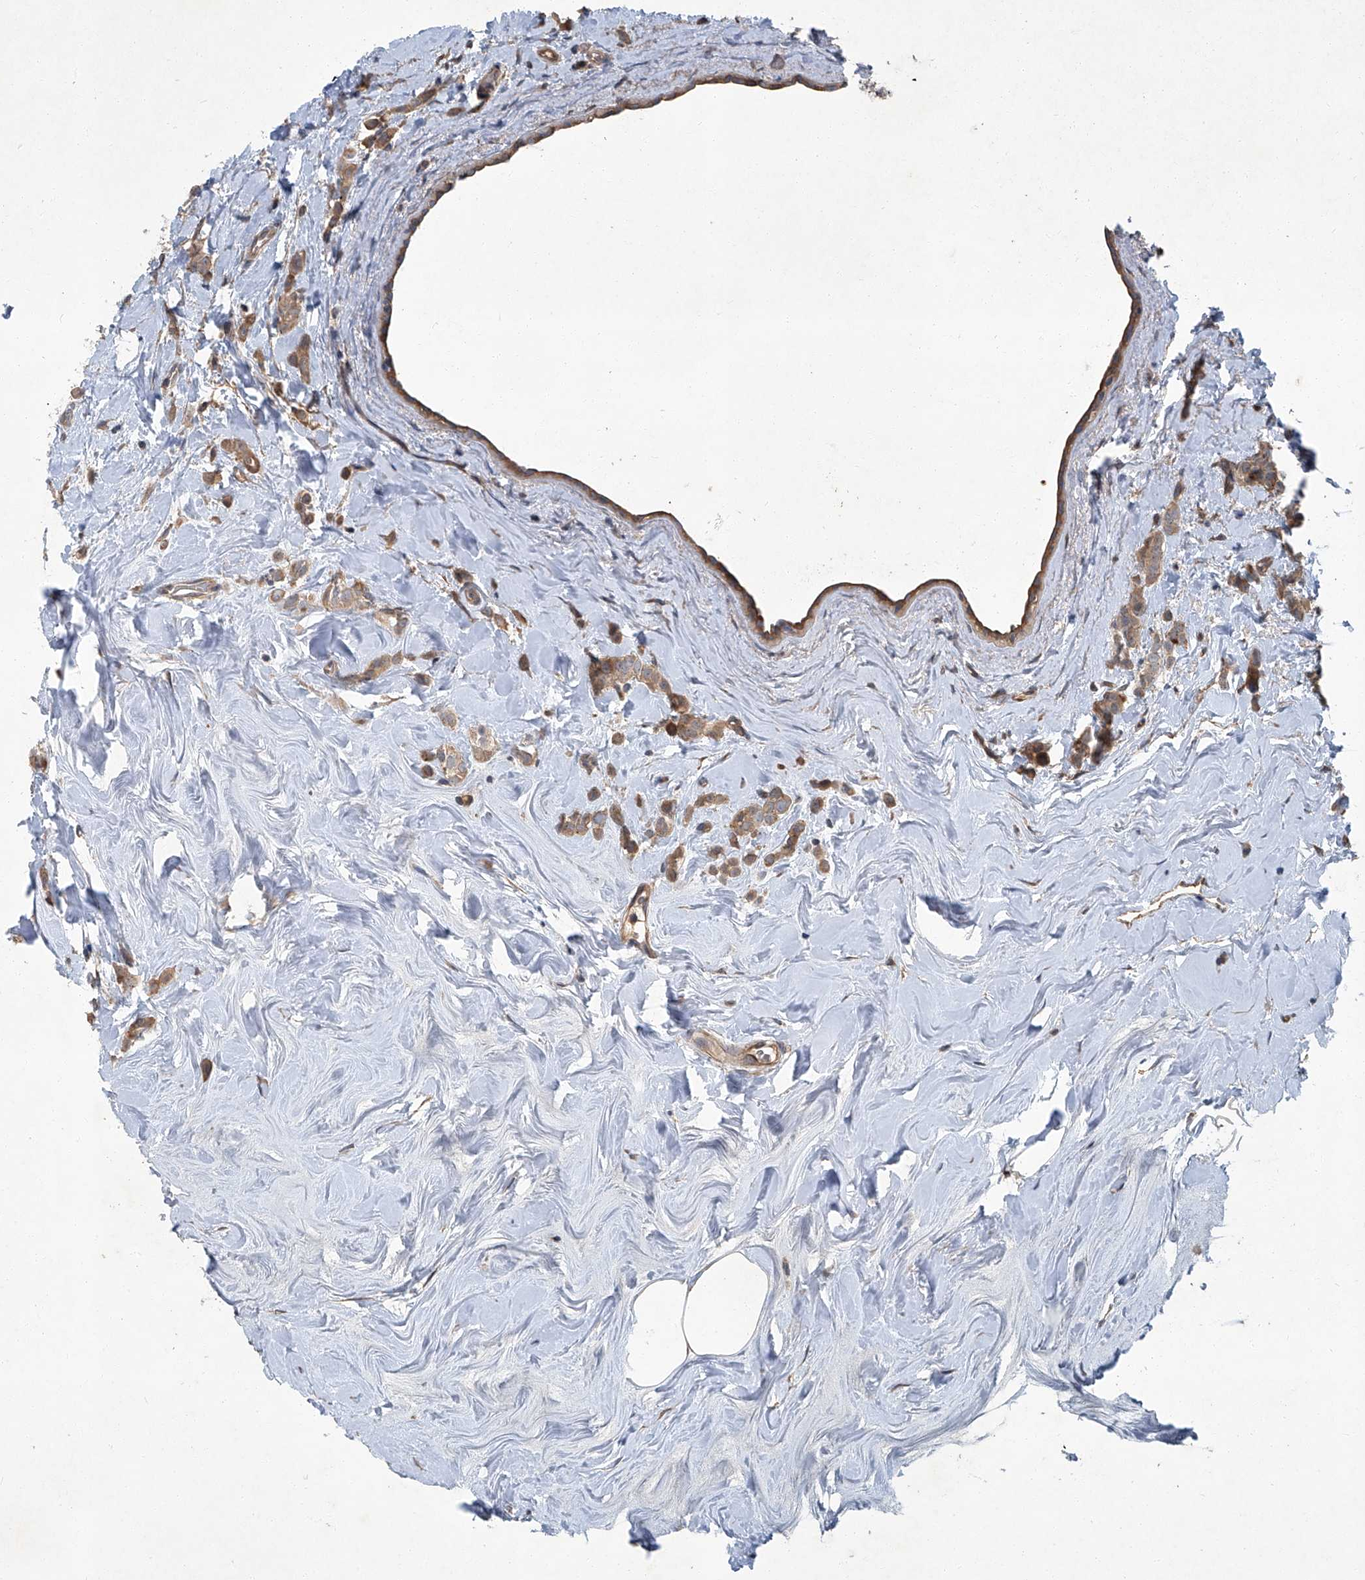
{"staining": {"intensity": "moderate", "quantity": ">75%", "location": "cytoplasmic/membranous"}, "tissue": "breast cancer", "cell_type": "Tumor cells", "image_type": "cancer", "snomed": [{"axis": "morphology", "description": "Lobular carcinoma"}, {"axis": "topography", "description": "Breast"}], "caption": "A brown stain highlights moderate cytoplasmic/membranous expression of a protein in human breast lobular carcinoma tumor cells. The staining was performed using DAB to visualize the protein expression in brown, while the nuclei were stained in blue with hematoxylin (Magnification: 20x).", "gene": "ANKRD34A", "patient": {"sex": "female", "age": 47}}